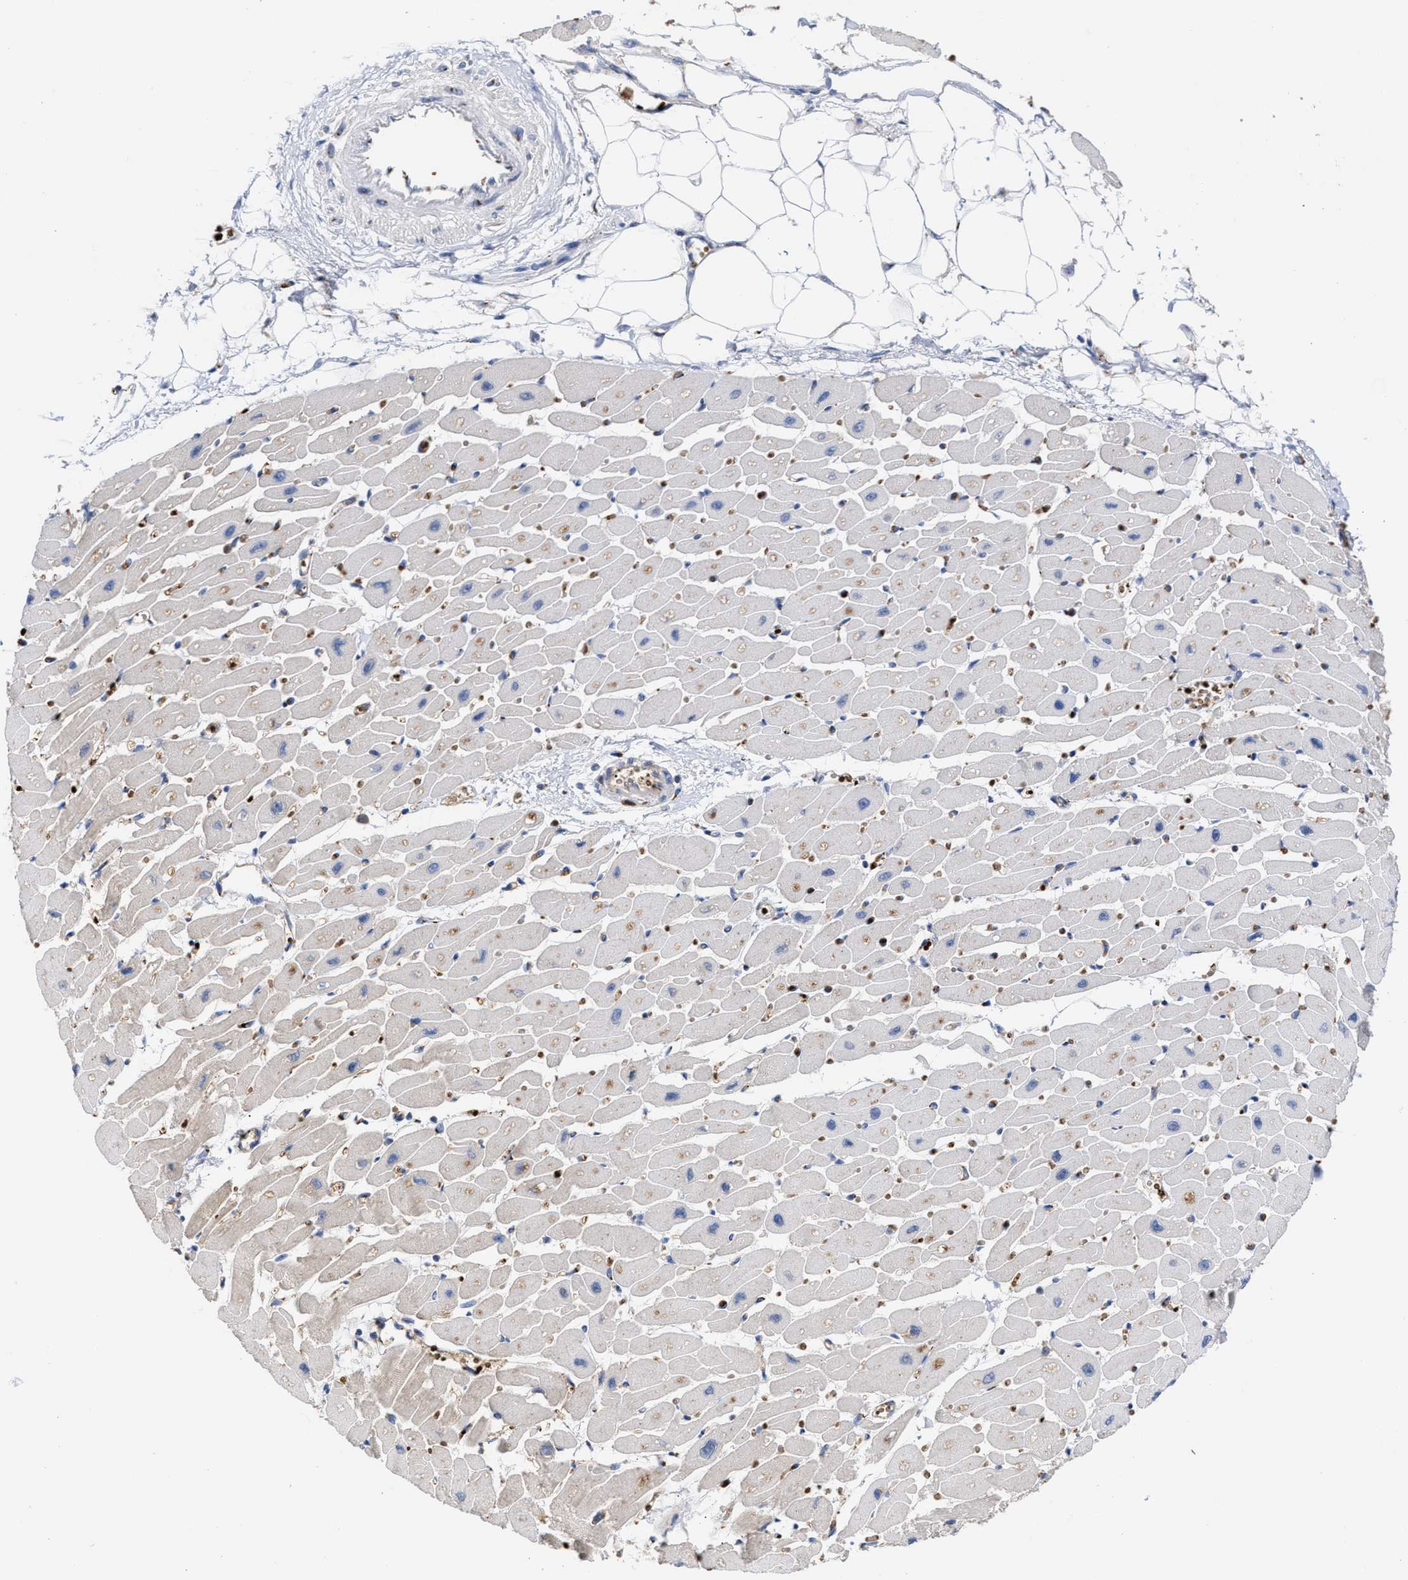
{"staining": {"intensity": "weak", "quantity": "<25%", "location": "cytoplasmic/membranous"}, "tissue": "heart muscle", "cell_type": "Cardiomyocytes", "image_type": "normal", "snomed": [{"axis": "morphology", "description": "Normal tissue, NOS"}, {"axis": "topography", "description": "Heart"}], "caption": "IHC photomicrograph of unremarkable heart muscle: heart muscle stained with DAB shows no significant protein expression in cardiomyocytes.", "gene": "CCL2", "patient": {"sex": "female", "age": 54}}